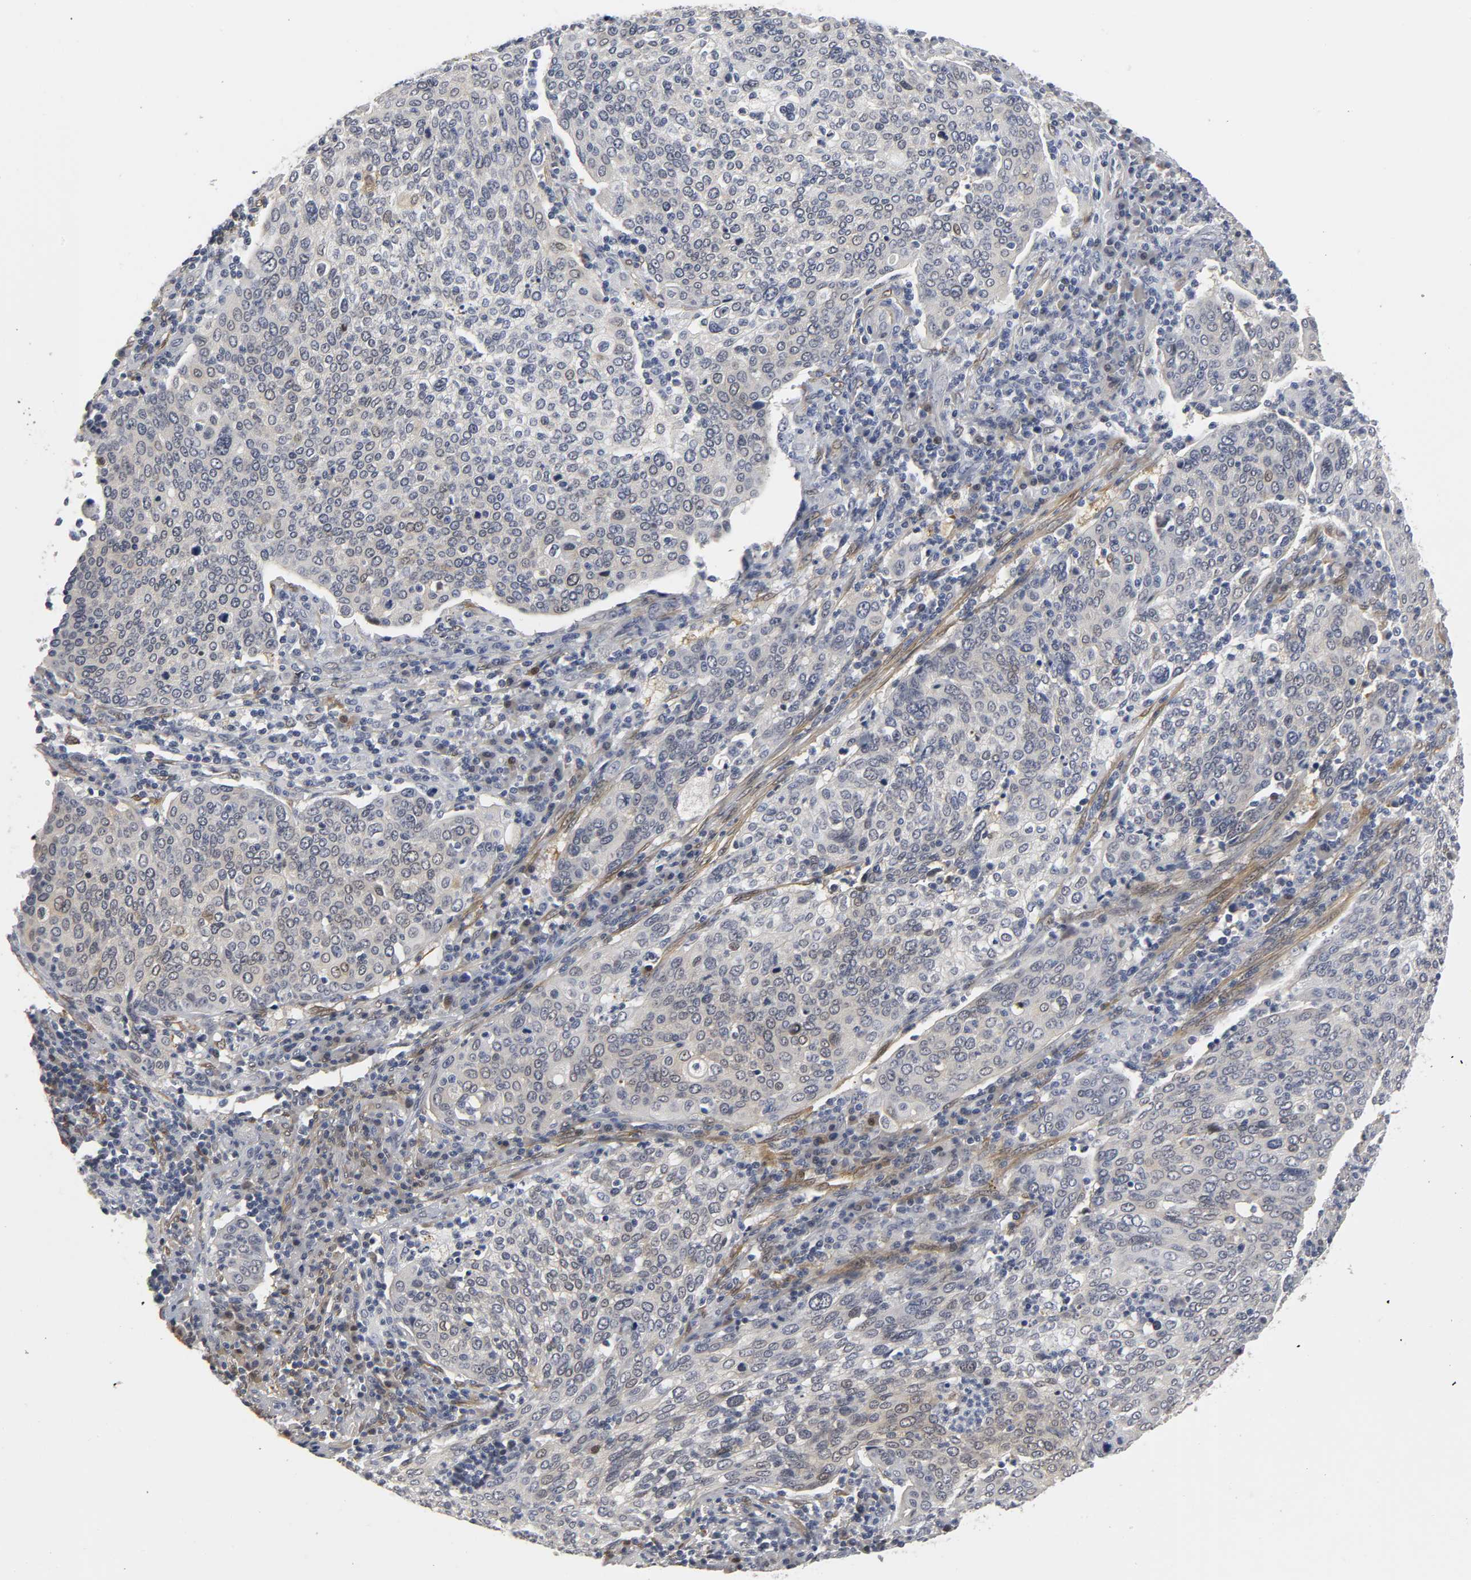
{"staining": {"intensity": "weak", "quantity": "<25%", "location": "cytoplasmic/membranous,nuclear"}, "tissue": "cervical cancer", "cell_type": "Tumor cells", "image_type": "cancer", "snomed": [{"axis": "morphology", "description": "Squamous cell carcinoma, NOS"}, {"axis": "topography", "description": "Cervix"}], "caption": "Immunohistochemical staining of squamous cell carcinoma (cervical) reveals no significant positivity in tumor cells.", "gene": "PDLIM3", "patient": {"sex": "female", "age": 40}}